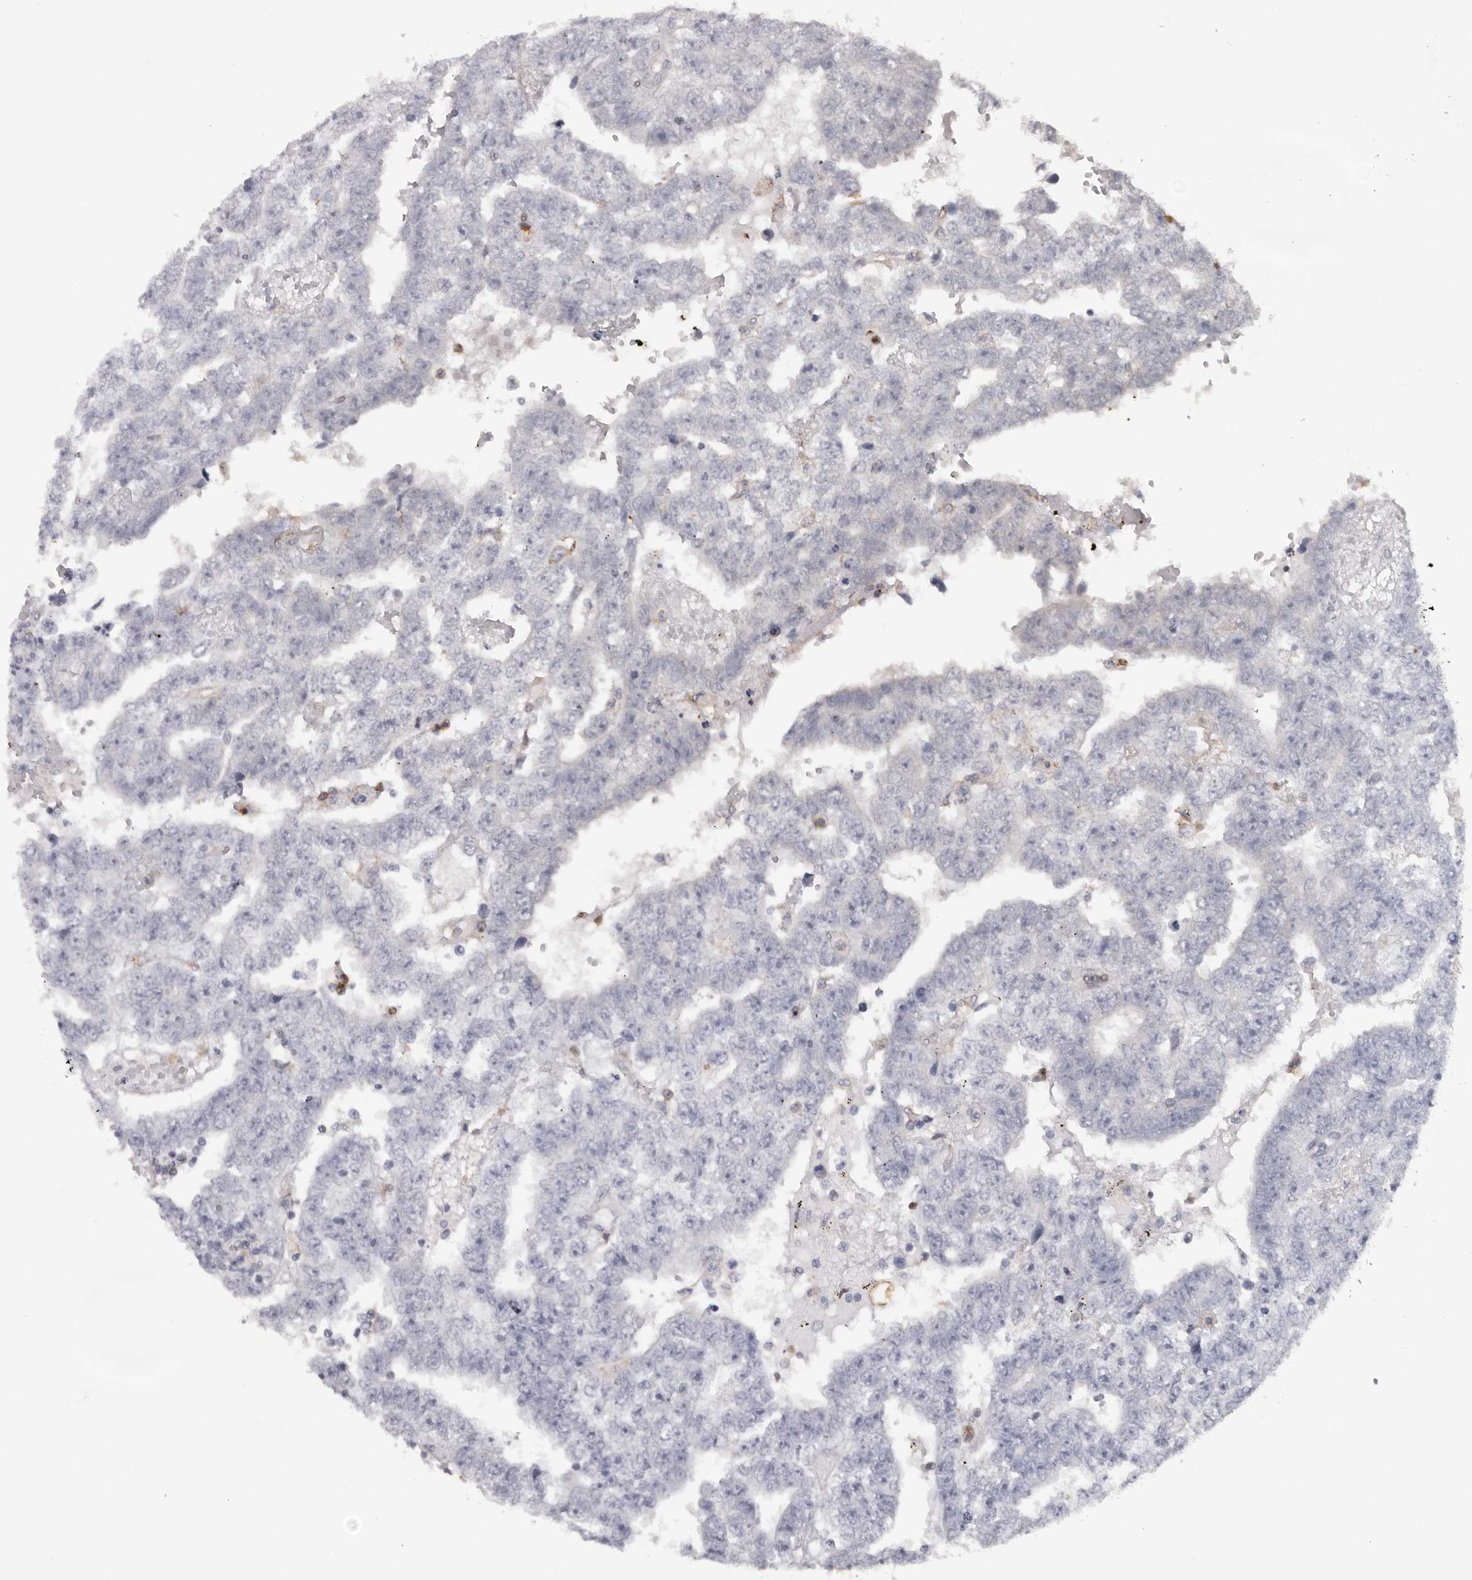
{"staining": {"intensity": "negative", "quantity": "none", "location": "none"}, "tissue": "testis cancer", "cell_type": "Tumor cells", "image_type": "cancer", "snomed": [{"axis": "morphology", "description": "Carcinoma, Embryonal, NOS"}, {"axis": "topography", "description": "Testis"}], "caption": "Immunohistochemistry (IHC) image of testis cancer stained for a protein (brown), which reveals no staining in tumor cells.", "gene": "PRR12", "patient": {"sex": "male", "age": 25}}